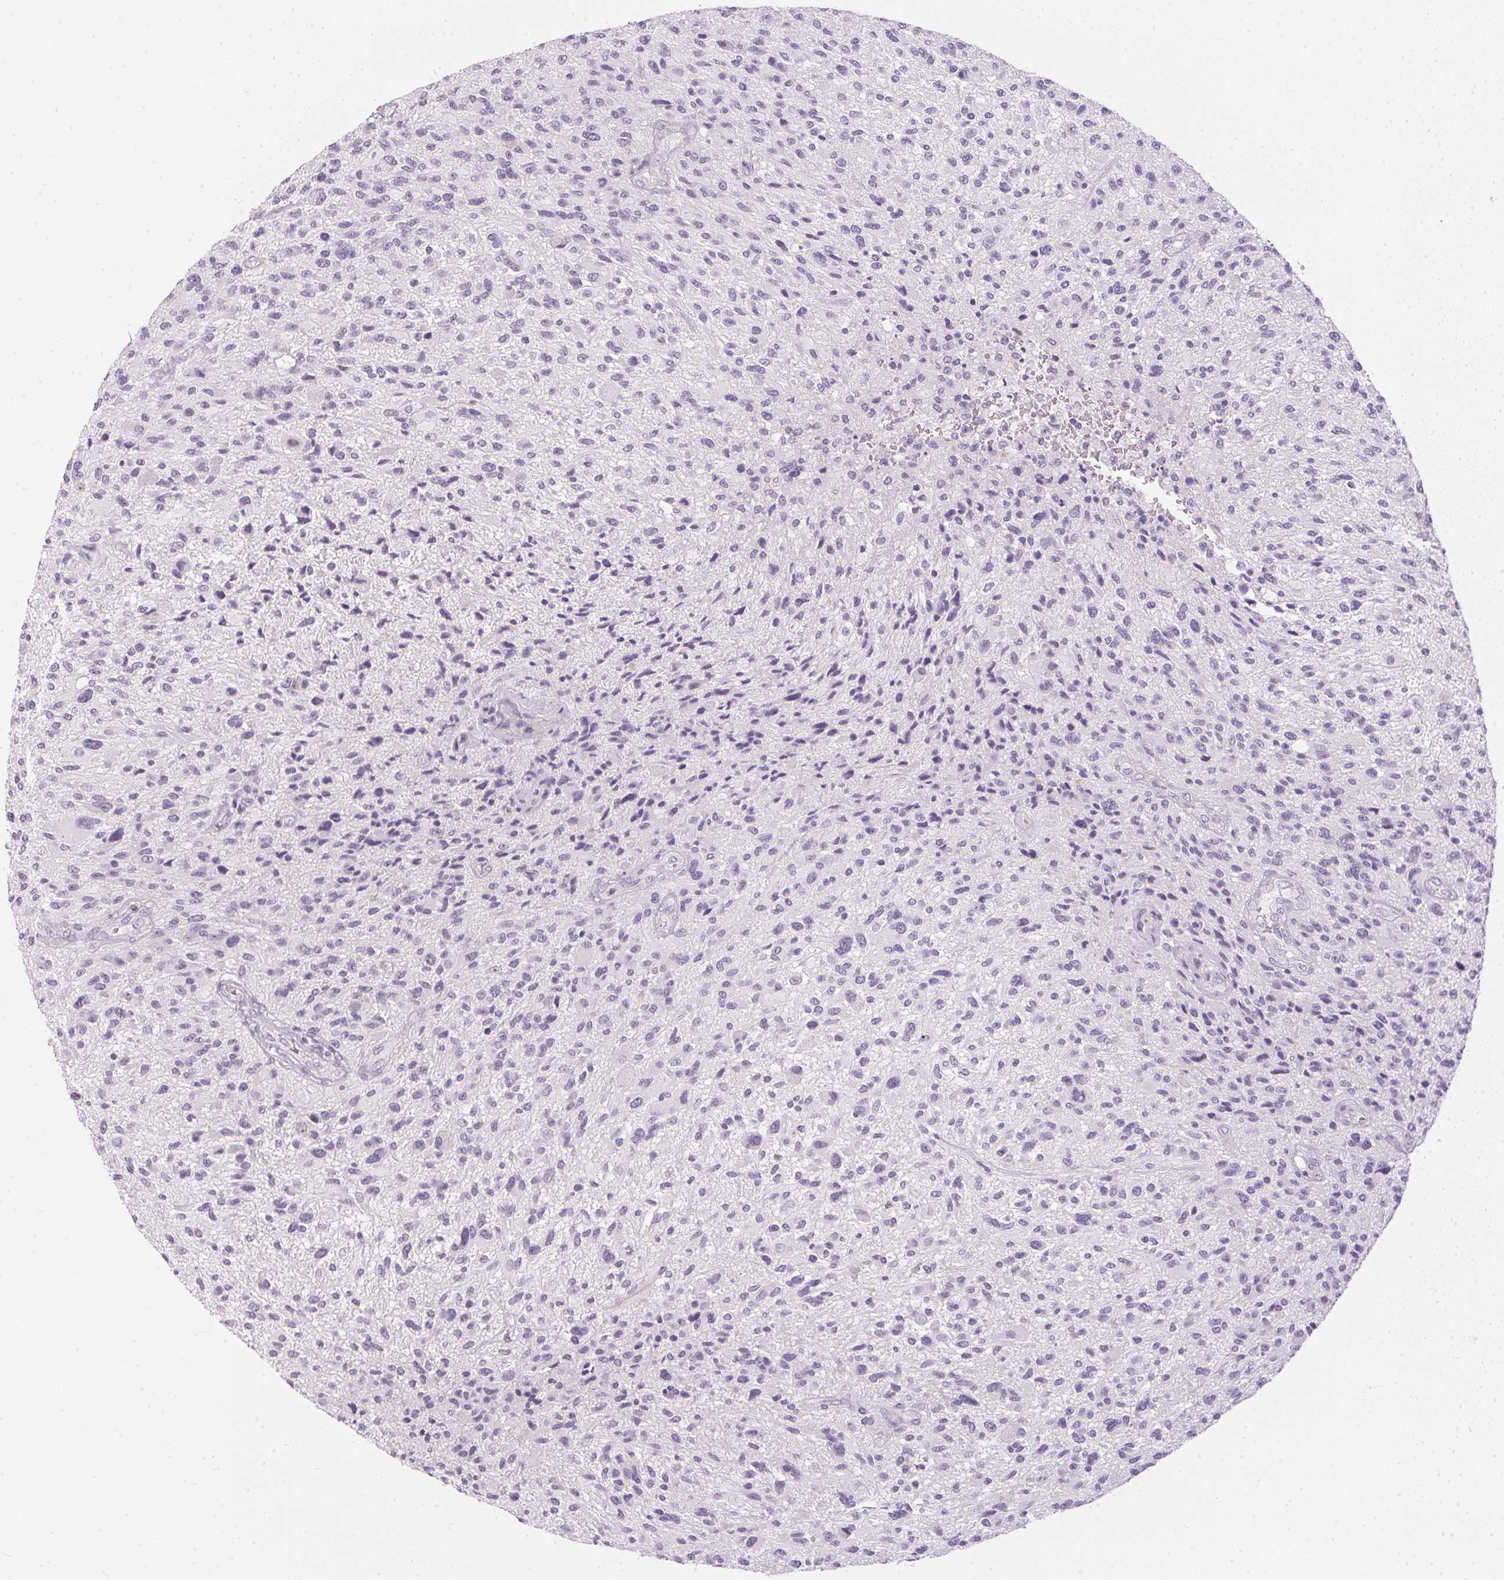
{"staining": {"intensity": "negative", "quantity": "none", "location": "none"}, "tissue": "glioma", "cell_type": "Tumor cells", "image_type": "cancer", "snomed": [{"axis": "morphology", "description": "Glioma, malignant, High grade"}, {"axis": "topography", "description": "Brain"}], "caption": "The histopathology image displays no significant positivity in tumor cells of glioma.", "gene": "GBP6", "patient": {"sex": "male", "age": 47}}